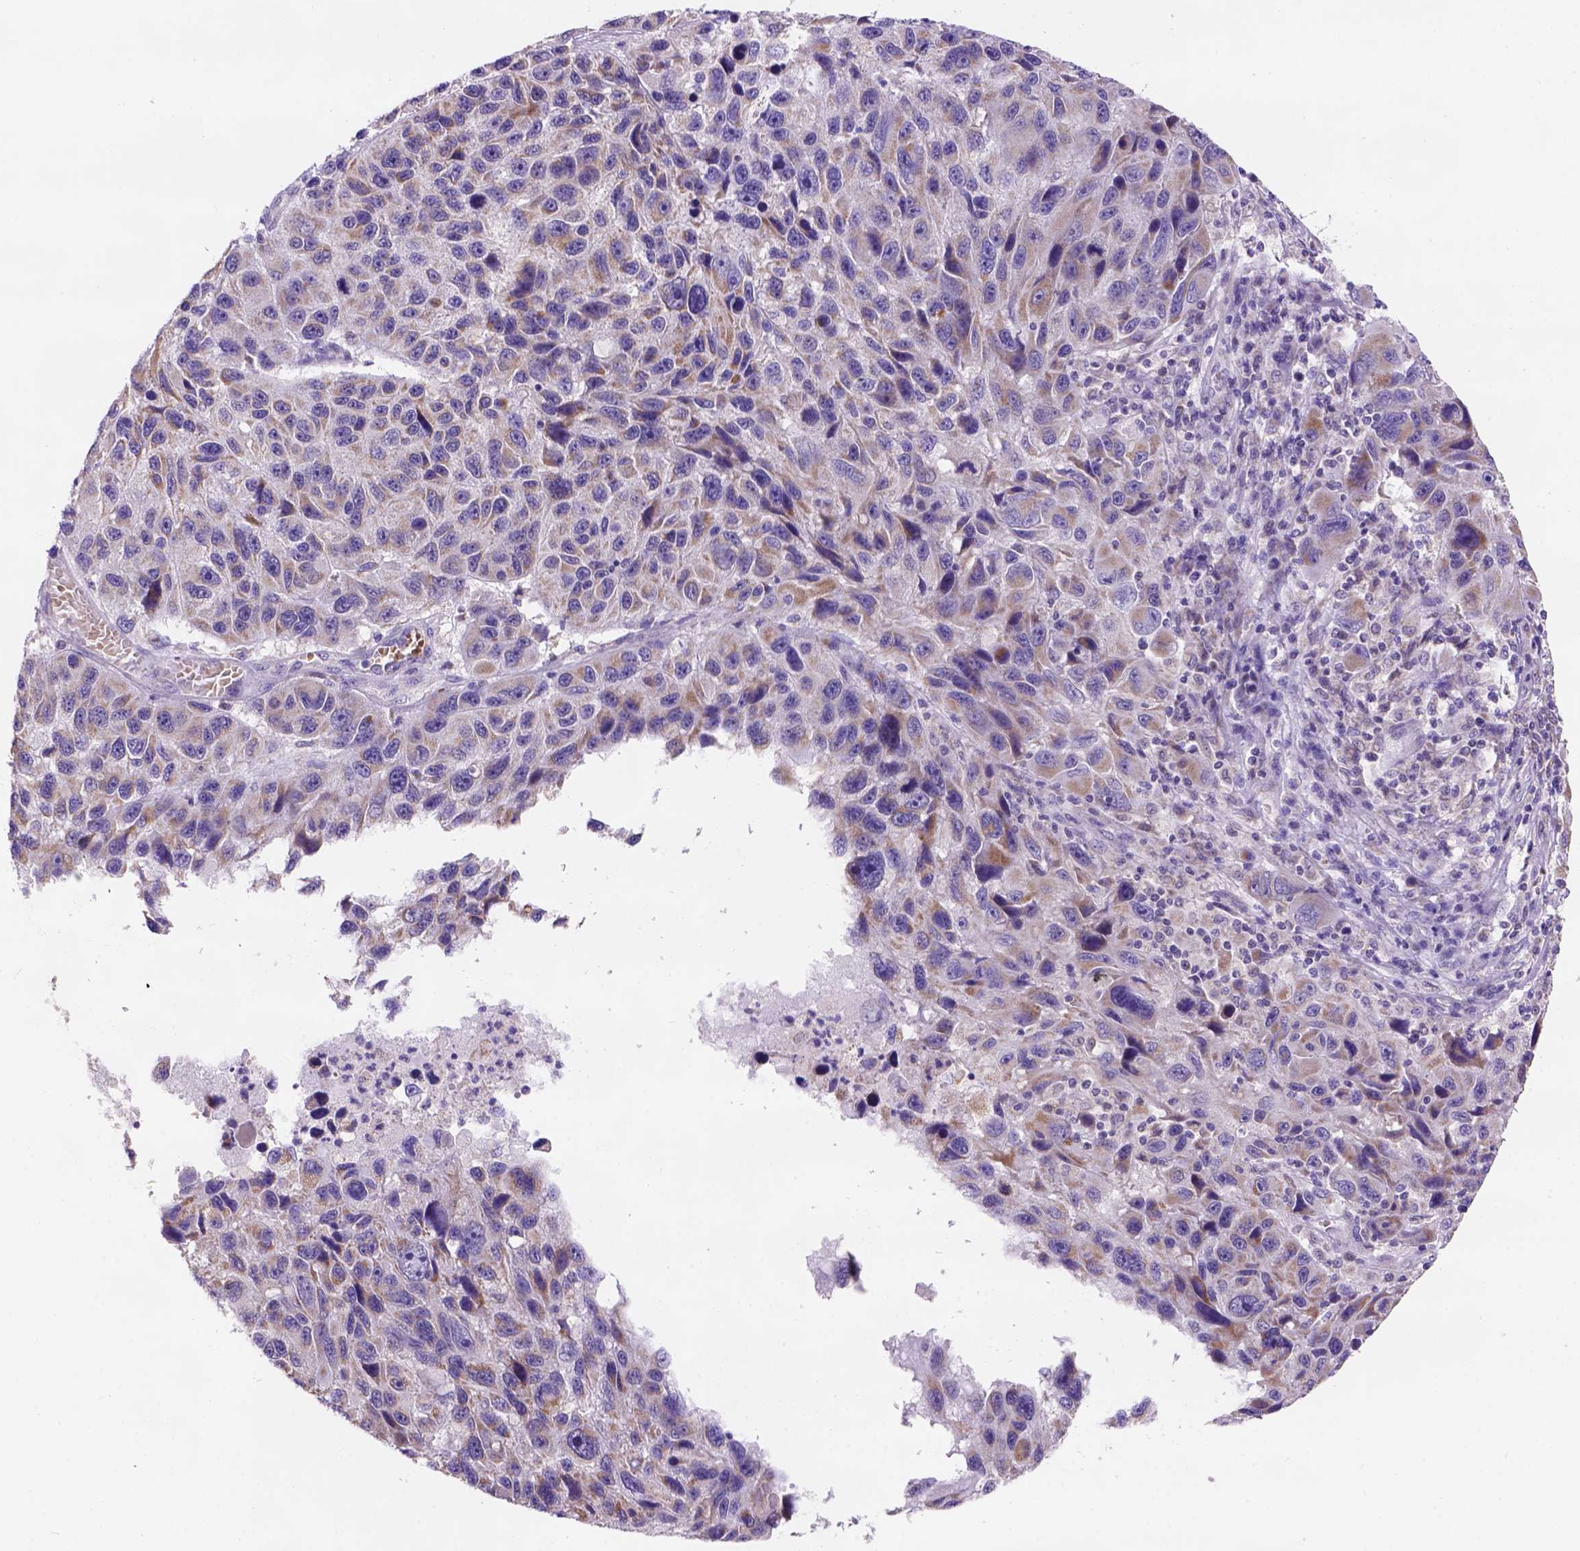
{"staining": {"intensity": "moderate", "quantity": "<25%", "location": "cytoplasmic/membranous"}, "tissue": "melanoma", "cell_type": "Tumor cells", "image_type": "cancer", "snomed": [{"axis": "morphology", "description": "Malignant melanoma, NOS"}, {"axis": "topography", "description": "Skin"}], "caption": "Melanoma stained with IHC shows moderate cytoplasmic/membranous positivity in approximately <25% of tumor cells.", "gene": "L2HGDH", "patient": {"sex": "male", "age": 53}}